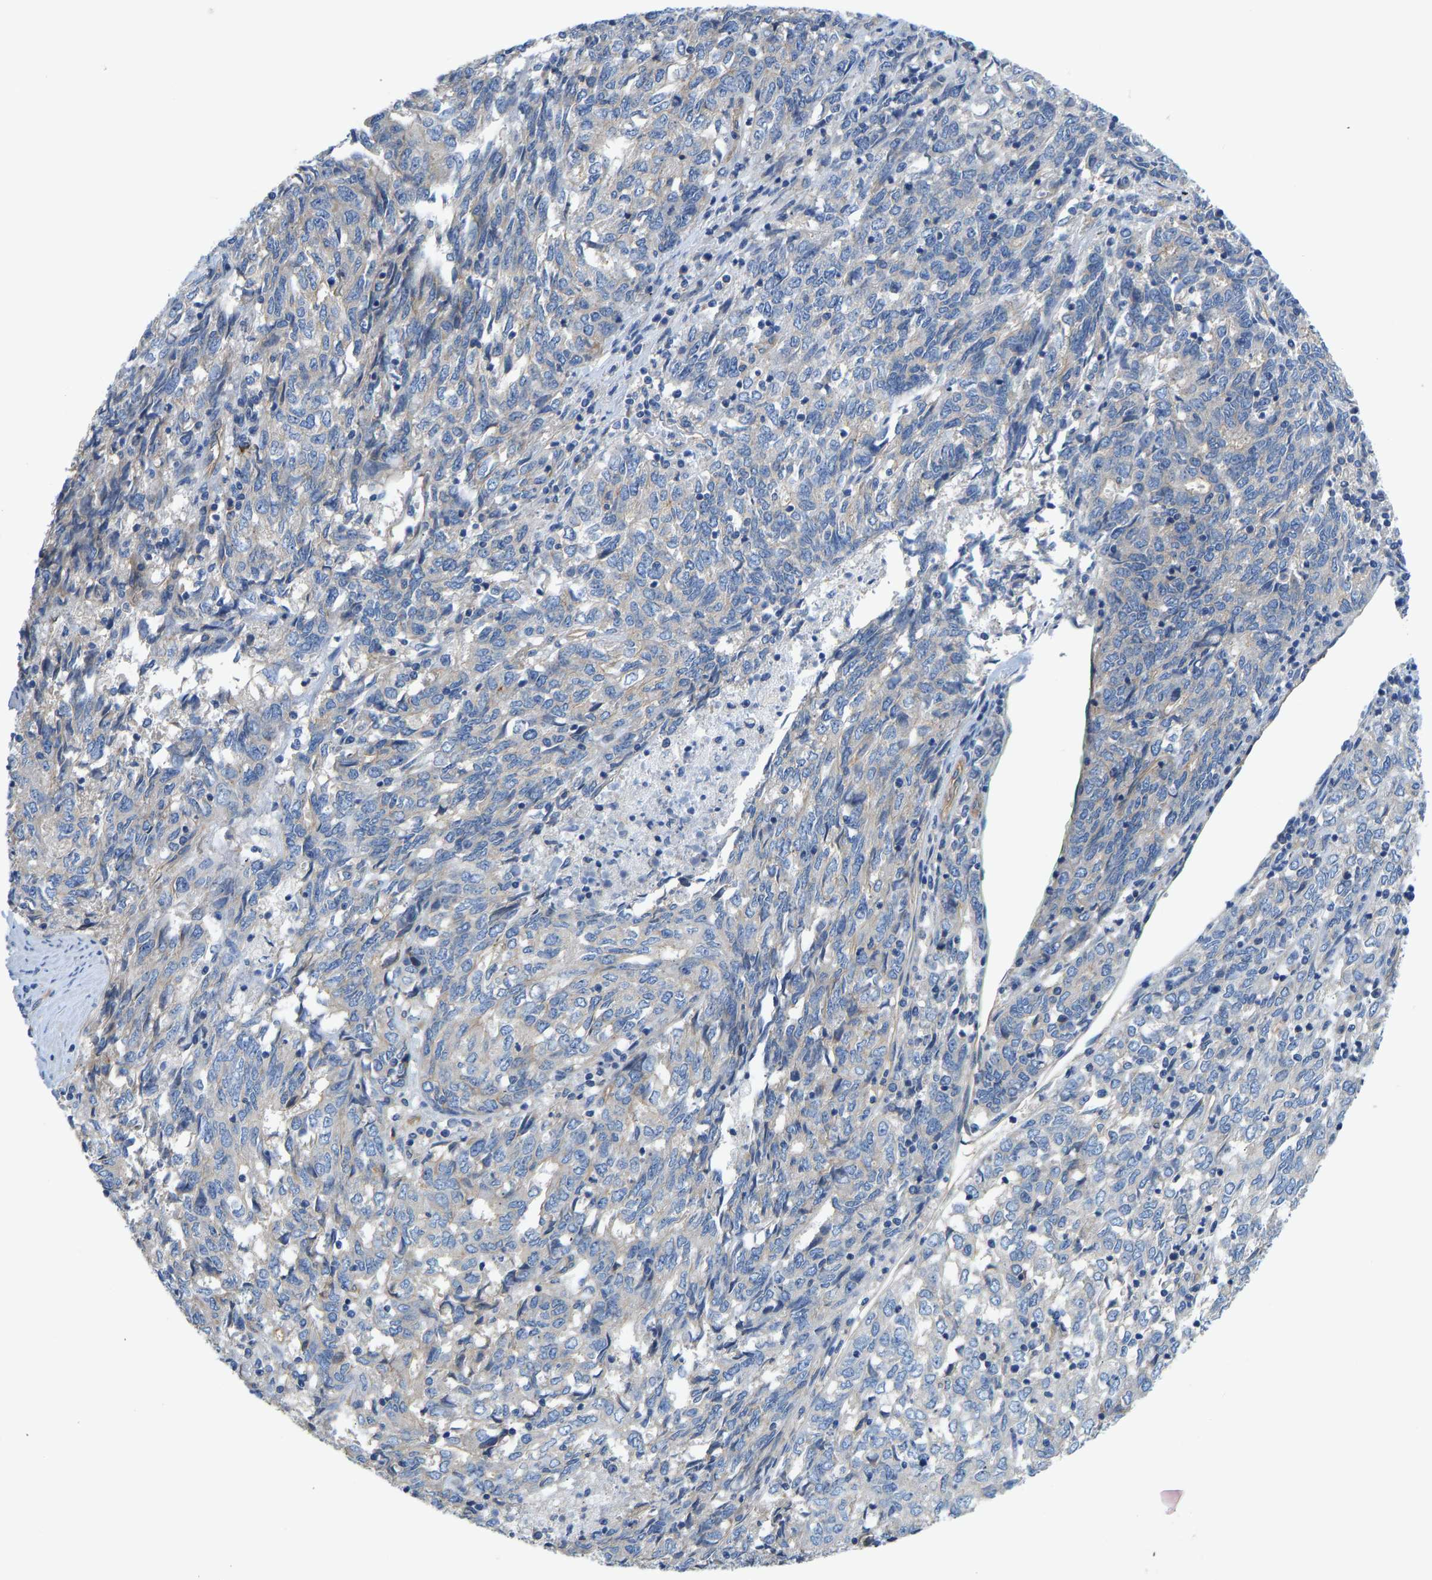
{"staining": {"intensity": "negative", "quantity": "none", "location": "none"}, "tissue": "endometrial cancer", "cell_type": "Tumor cells", "image_type": "cancer", "snomed": [{"axis": "morphology", "description": "Adenocarcinoma, NOS"}, {"axis": "topography", "description": "Endometrium"}], "caption": "An image of endometrial cancer stained for a protein shows no brown staining in tumor cells. (DAB (3,3'-diaminobenzidine) immunohistochemistry, high magnification).", "gene": "CHAD", "patient": {"sex": "female", "age": 80}}